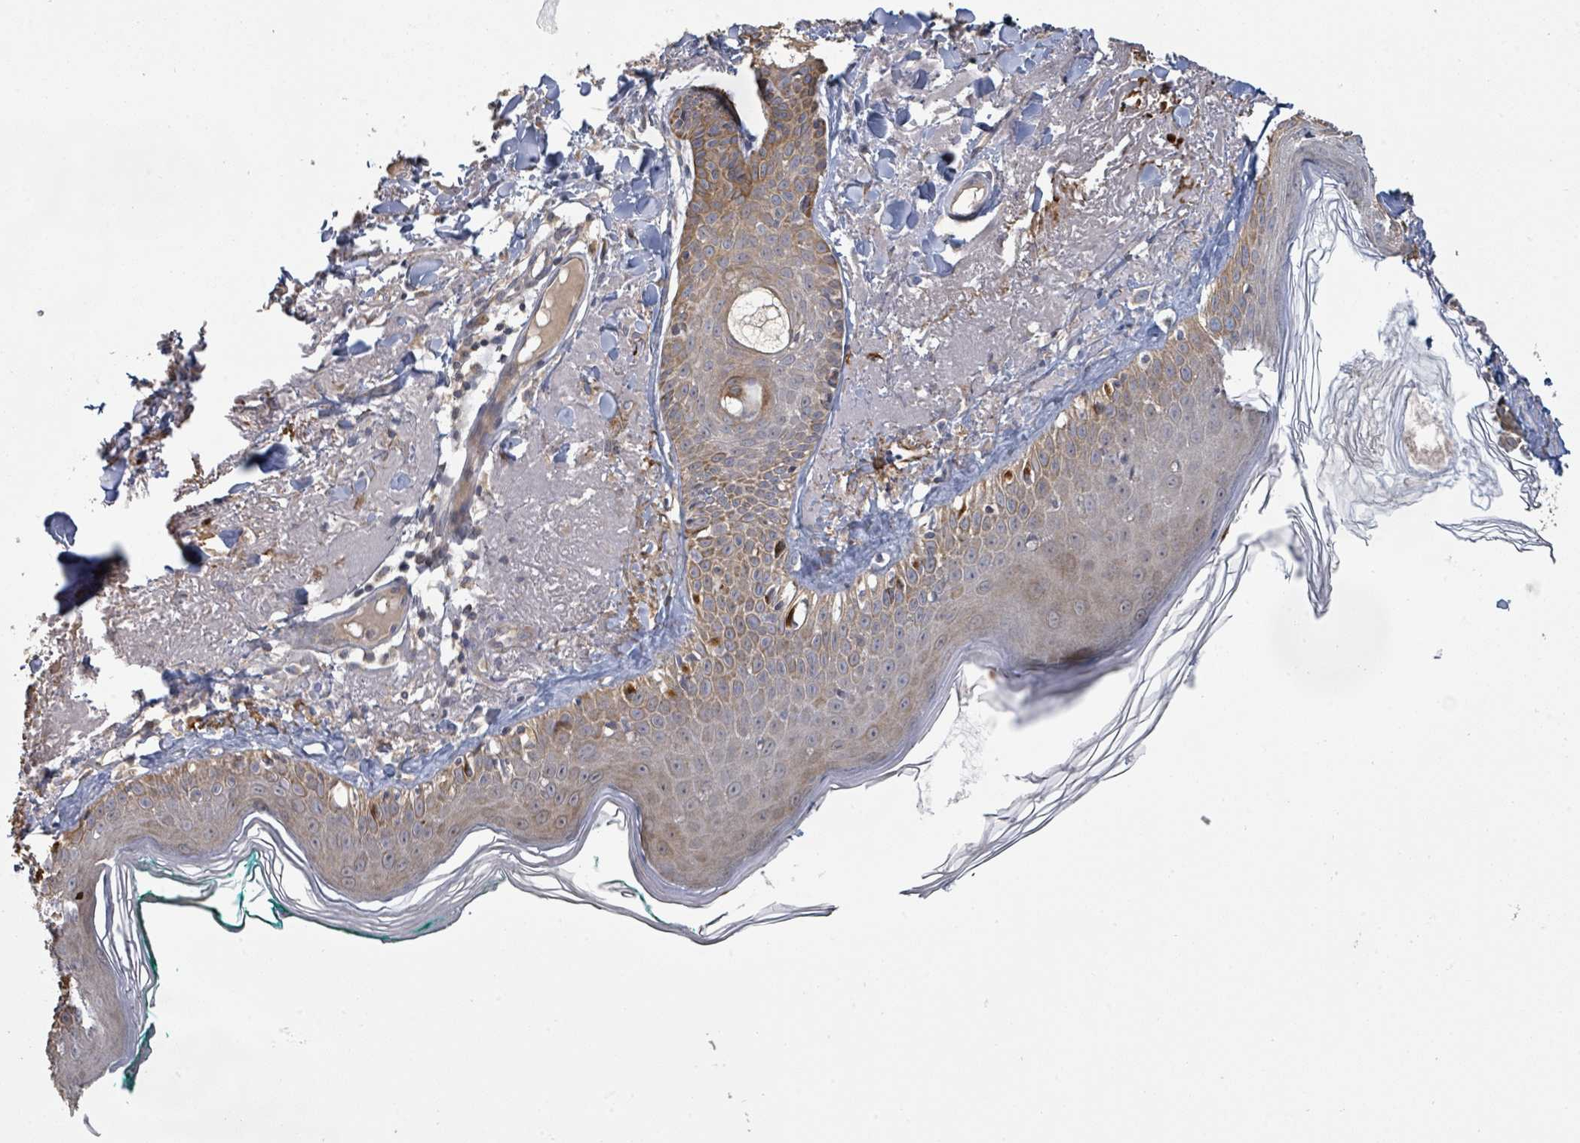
{"staining": {"intensity": "moderate", "quantity": "<25%", "location": "cytoplasmic/membranous"}, "tissue": "skin", "cell_type": "Fibroblasts", "image_type": "normal", "snomed": [{"axis": "morphology", "description": "Normal tissue, NOS"}, {"axis": "morphology", "description": "Malignant melanoma, NOS"}, {"axis": "topography", "description": "Skin"}], "caption": "The photomicrograph reveals staining of benign skin, revealing moderate cytoplasmic/membranous protein positivity (brown color) within fibroblasts. Using DAB (brown) and hematoxylin (blue) stains, captured at high magnification using brightfield microscopy.", "gene": "KCNS2", "patient": {"sex": "male", "age": 80}}